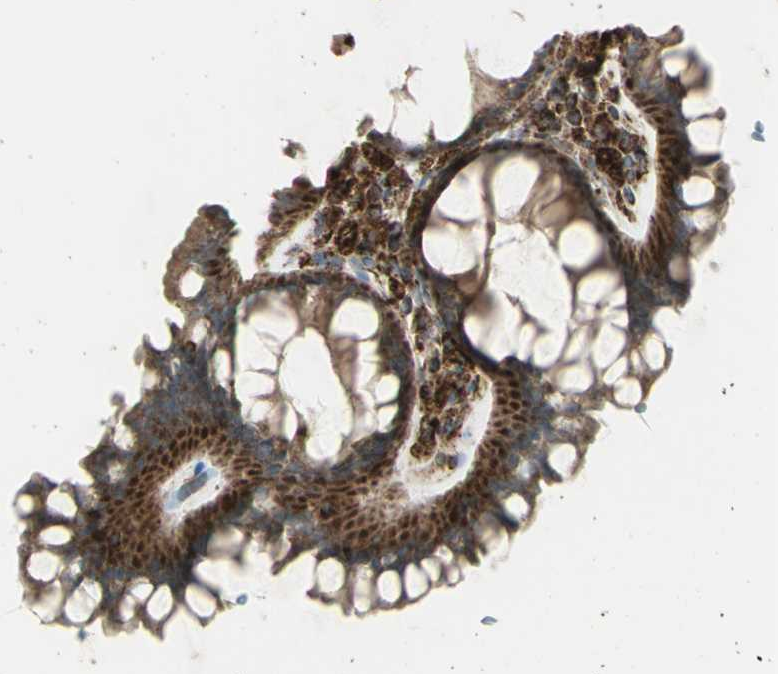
{"staining": {"intensity": "strong", "quantity": ">75%", "location": "cytoplasmic/membranous"}, "tissue": "colon", "cell_type": "Endothelial cells", "image_type": "normal", "snomed": [{"axis": "morphology", "description": "Normal tissue, NOS"}, {"axis": "topography", "description": "Colon"}], "caption": "Strong cytoplasmic/membranous protein positivity is present in about >75% of endothelial cells in colon. Ihc stains the protein of interest in brown and the nuclei are stained blue.", "gene": "CYB5R1", "patient": {"sex": "female", "age": 55}}